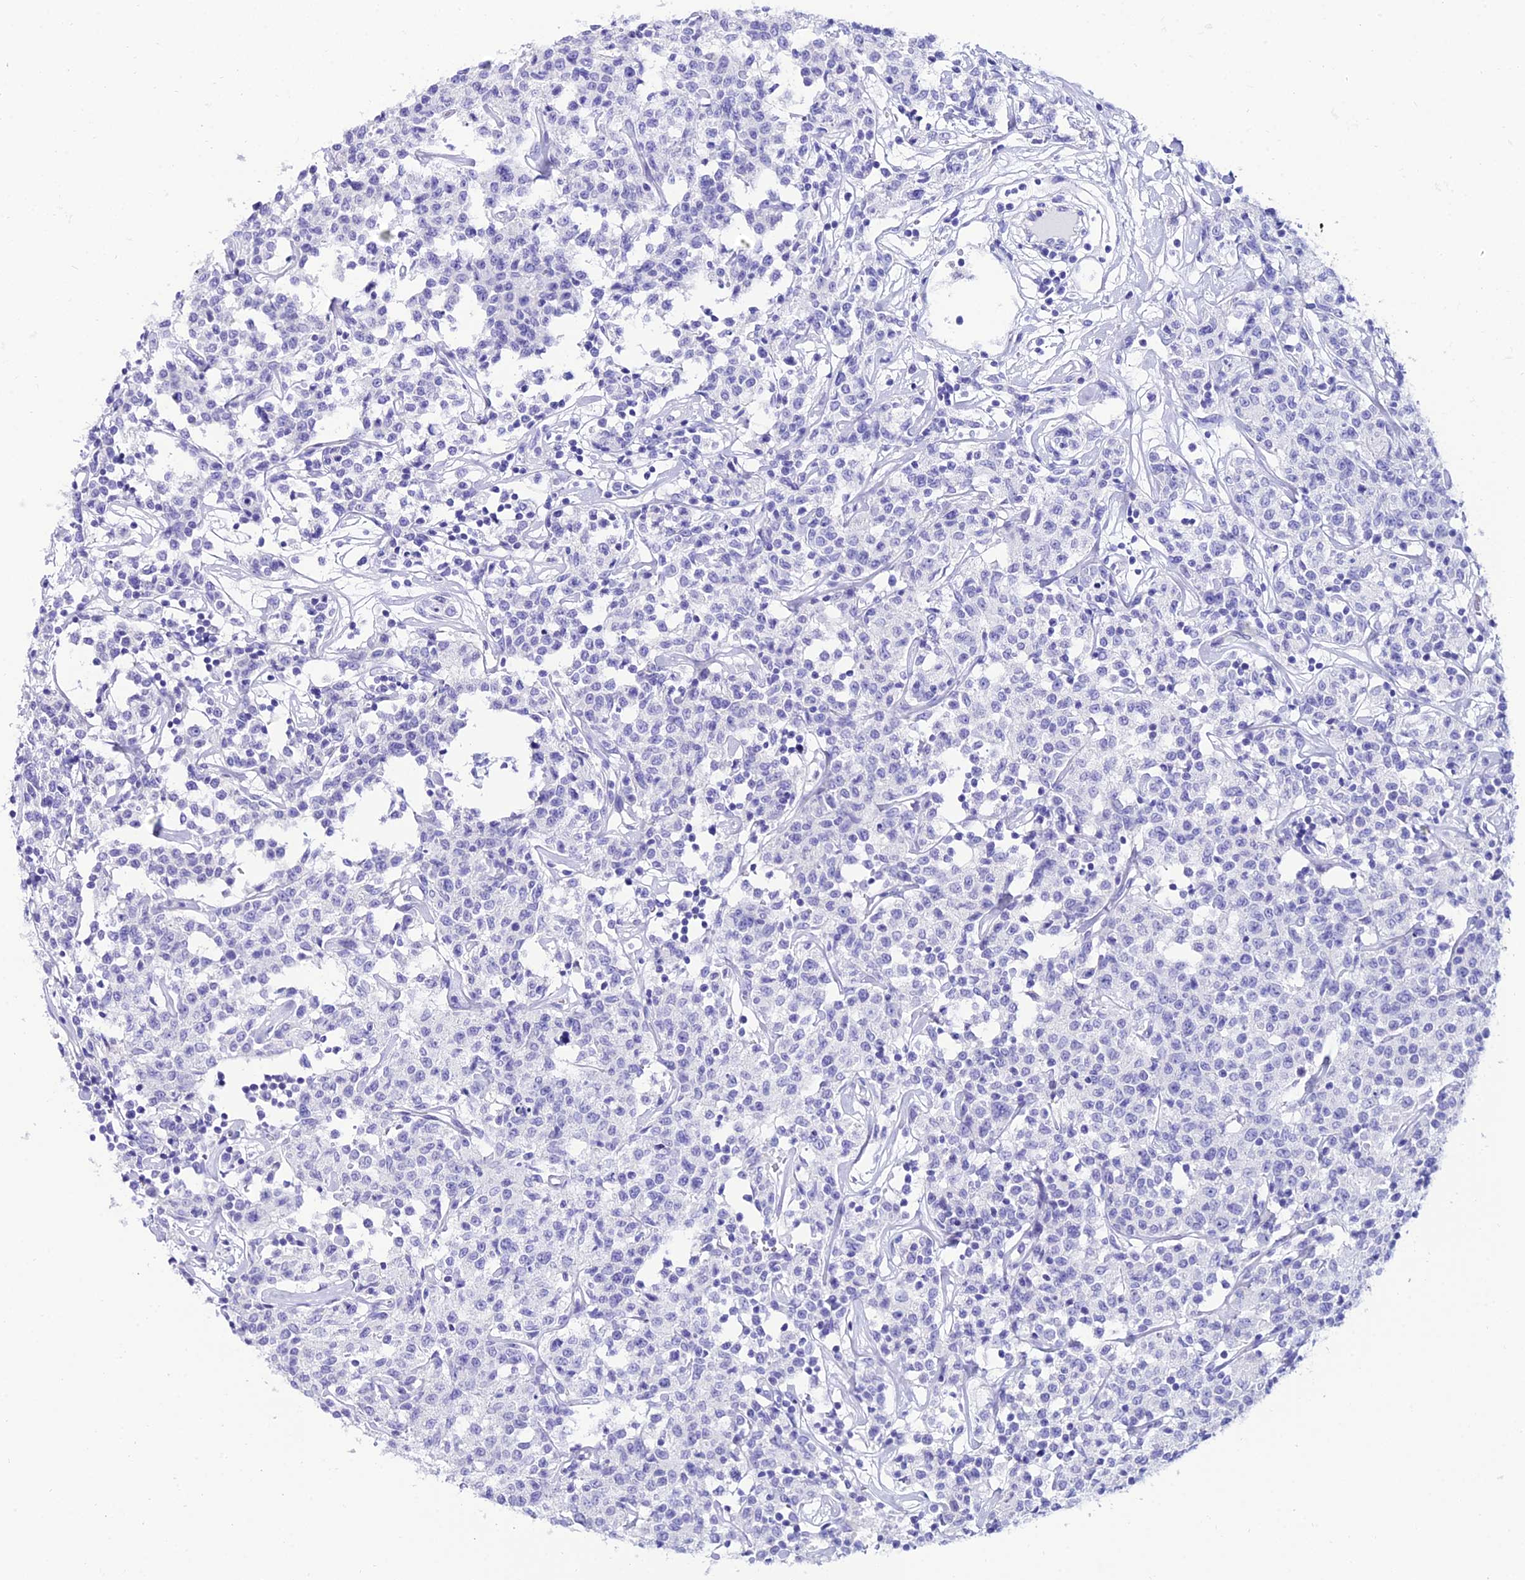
{"staining": {"intensity": "negative", "quantity": "none", "location": "none"}, "tissue": "lymphoma", "cell_type": "Tumor cells", "image_type": "cancer", "snomed": [{"axis": "morphology", "description": "Malignant lymphoma, non-Hodgkin's type, Low grade"}, {"axis": "topography", "description": "Small intestine"}], "caption": "The immunohistochemistry (IHC) histopathology image has no significant expression in tumor cells of malignant lymphoma, non-Hodgkin's type (low-grade) tissue.", "gene": "OR4D5", "patient": {"sex": "female", "age": 59}}